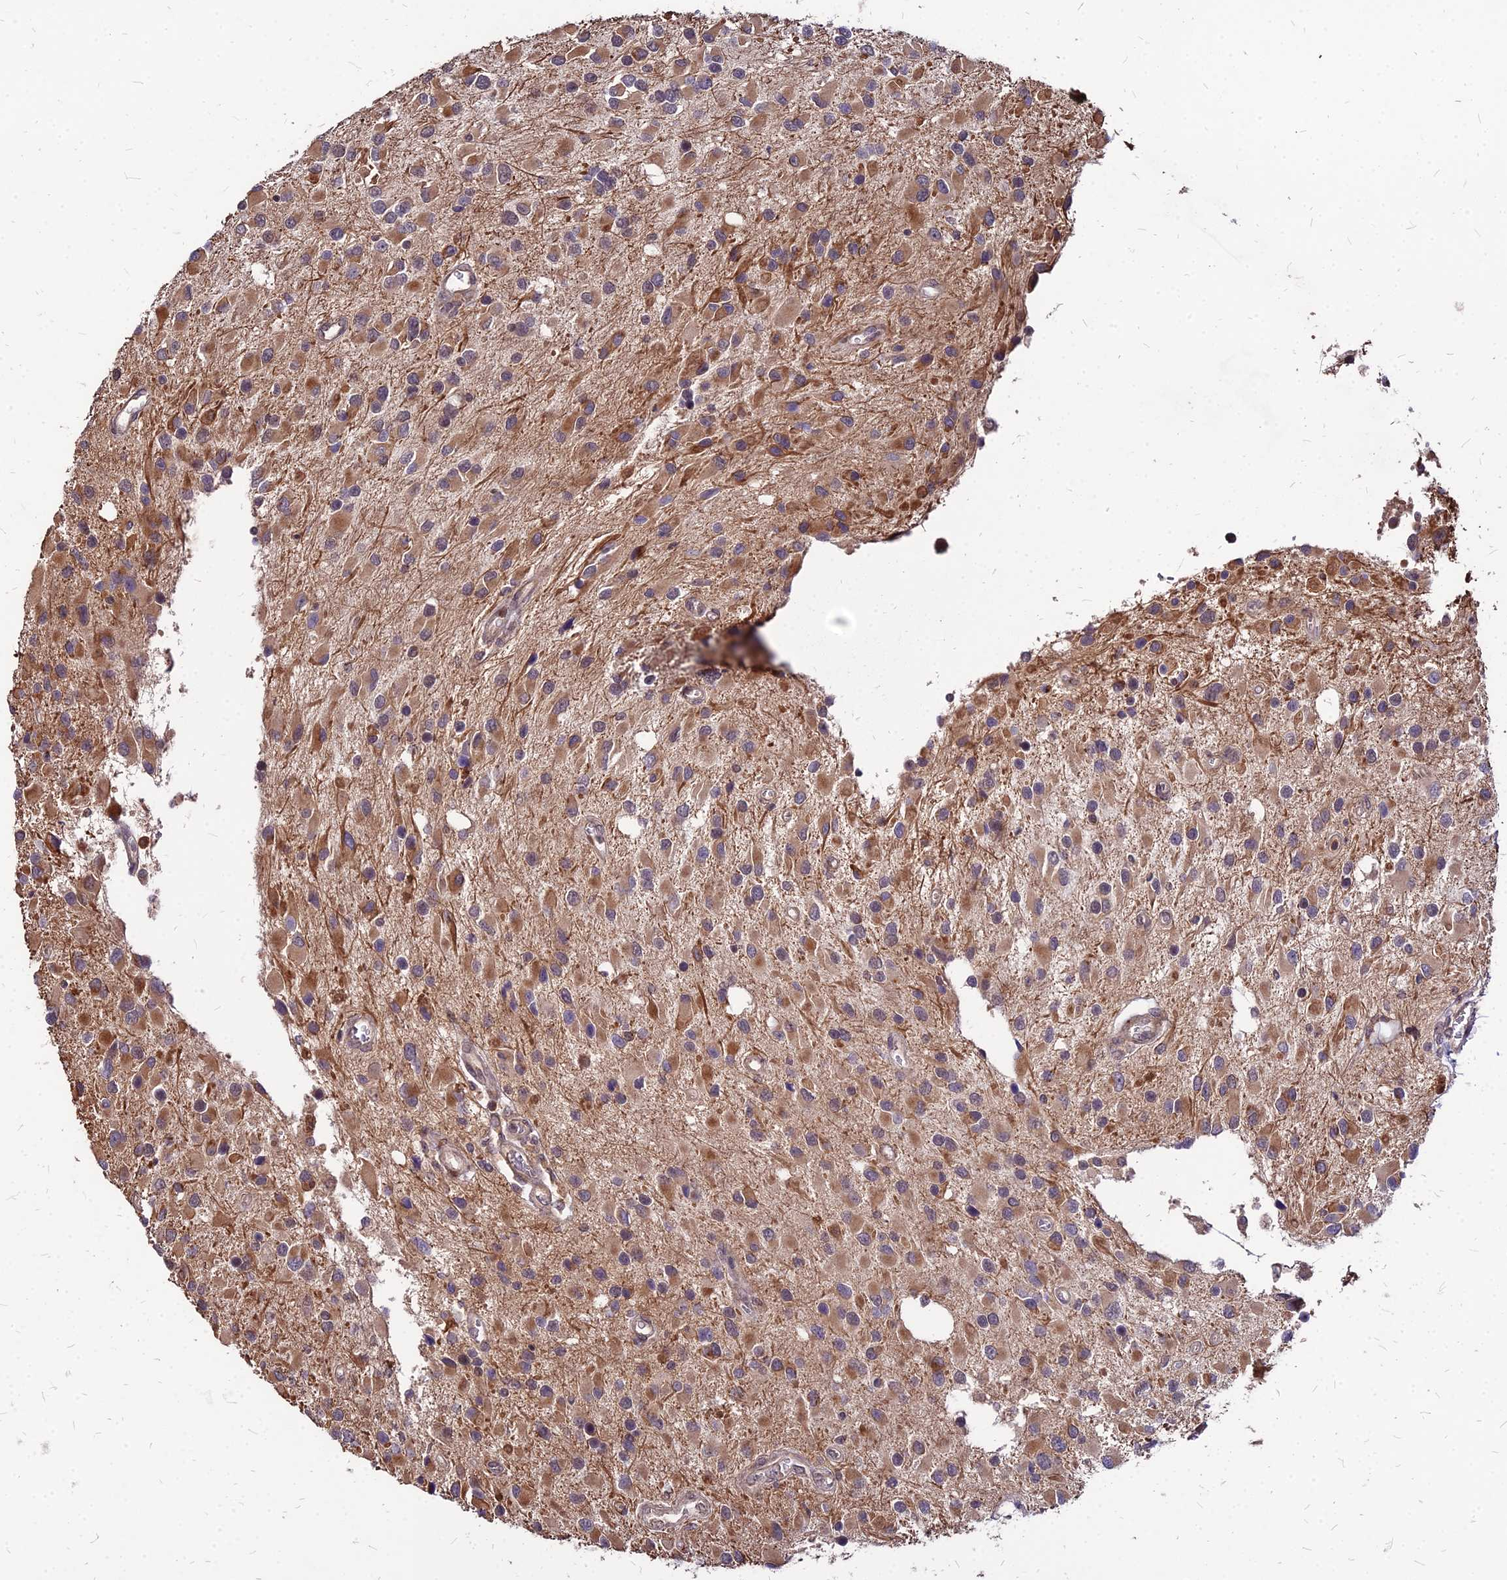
{"staining": {"intensity": "moderate", "quantity": "25%-75%", "location": "cytoplasmic/membranous"}, "tissue": "glioma", "cell_type": "Tumor cells", "image_type": "cancer", "snomed": [{"axis": "morphology", "description": "Glioma, malignant, High grade"}, {"axis": "topography", "description": "Brain"}], "caption": "Tumor cells reveal medium levels of moderate cytoplasmic/membranous positivity in approximately 25%-75% of cells in malignant glioma (high-grade).", "gene": "APBA3", "patient": {"sex": "male", "age": 53}}